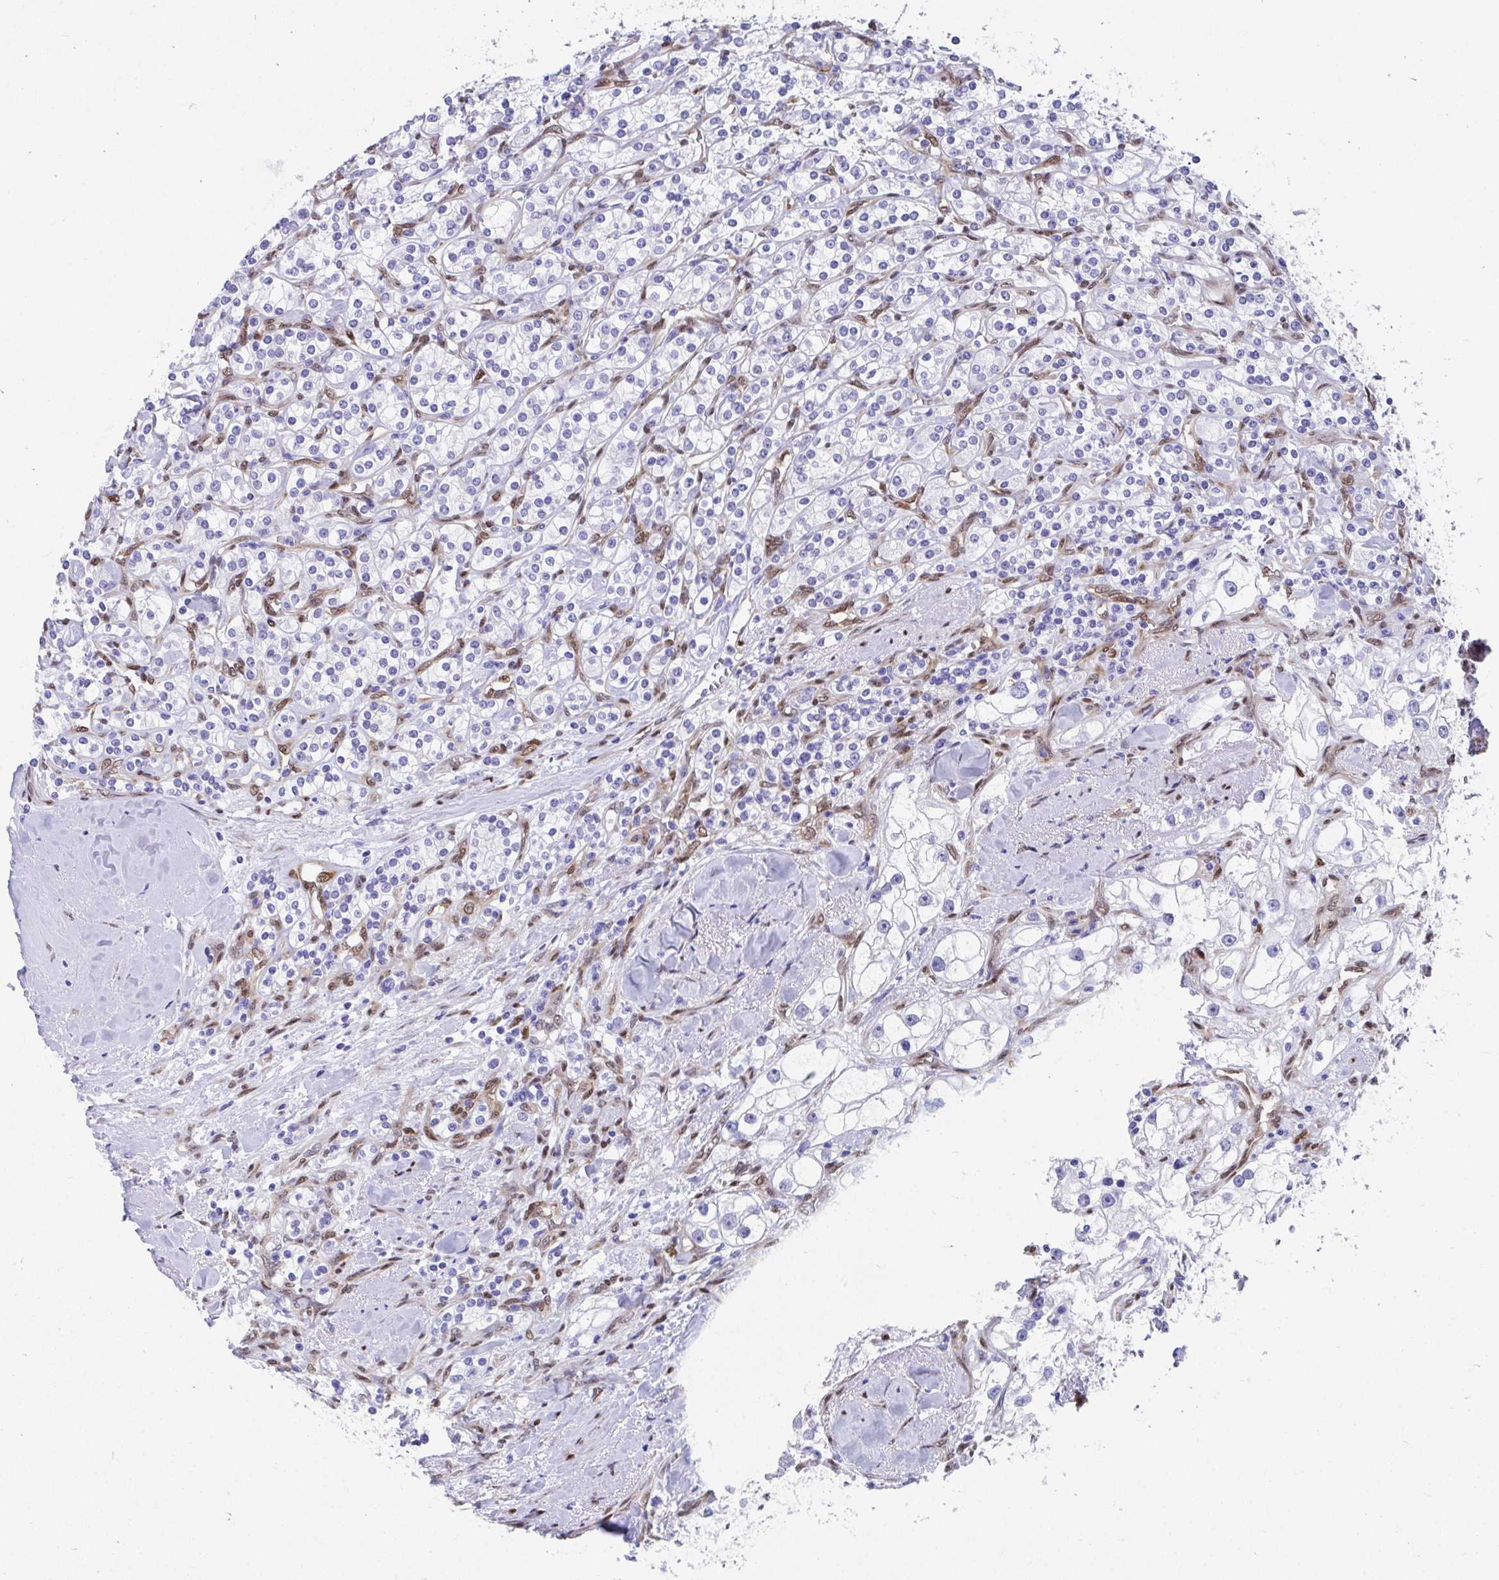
{"staining": {"intensity": "negative", "quantity": "none", "location": "none"}, "tissue": "renal cancer", "cell_type": "Tumor cells", "image_type": "cancer", "snomed": [{"axis": "morphology", "description": "Adenocarcinoma, NOS"}, {"axis": "topography", "description": "Kidney"}], "caption": "This micrograph is of adenocarcinoma (renal) stained with IHC to label a protein in brown with the nuclei are counter-stained blue. There is no staining in tumor cells. Nuclei are stained in blue.", "gene": "RBPMS", "patient": {"sex": "male", "age": 77}}